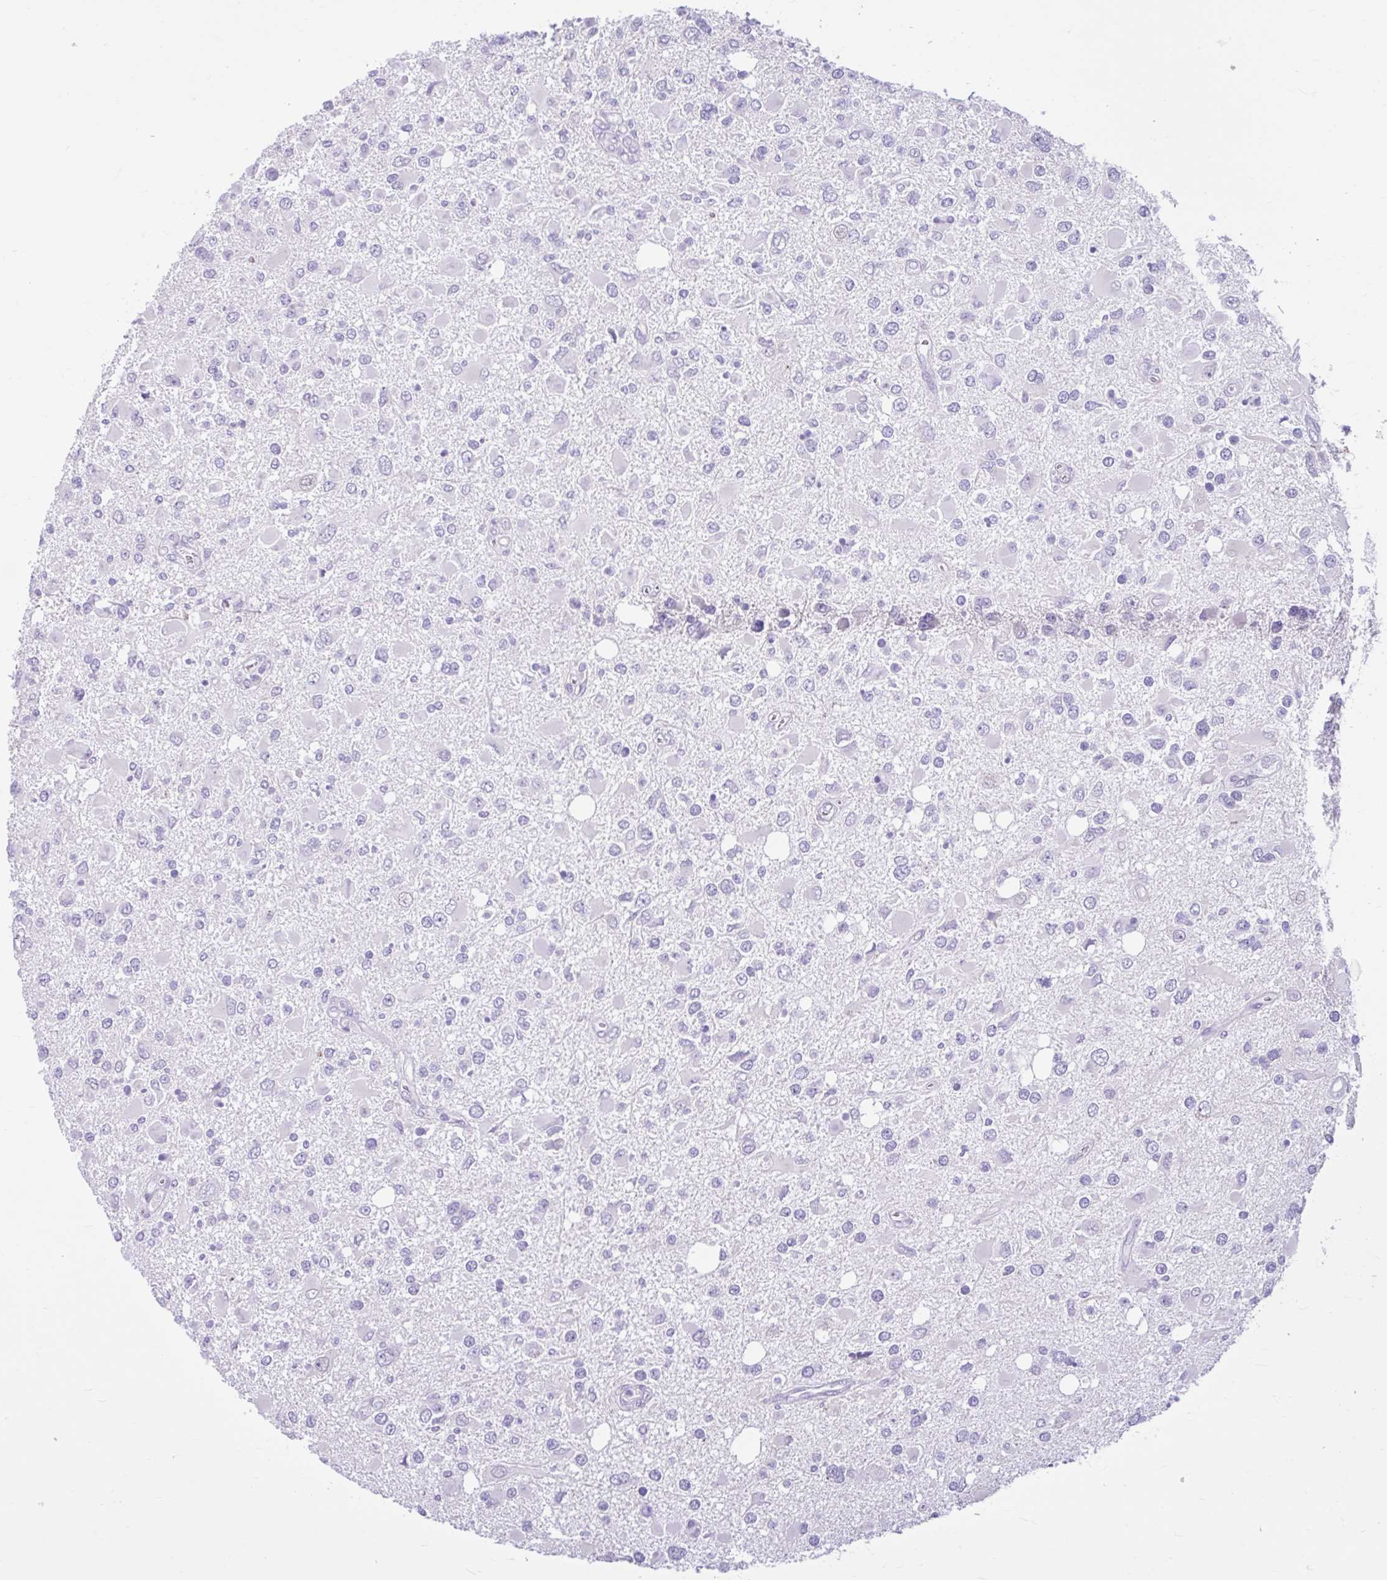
{"staining": {"intensity": "negative", "quantity": "none", "location": "none"}, "tissue": "glioma", "cell_type": "Tumor cells", "image_type": "cancer", "snomed": [{"axis": "morphology", "description": "Glioma, malignant, High grade"}, {"axis": "topography", "description": "Brain"}], "caption": "An immunohistochemistry photomicrograph of high-grade glioma (malignant) is shown. There is no staining in tumor cells of high-grade glioma (malignant). (DAB (3,3'-diaminobenzidine) immunohistochemistry (IHC) visualized using brightfield microscopy, high magnification).", "gene": "FAM153A", "patient": {"sex": "male", "age": 53}}